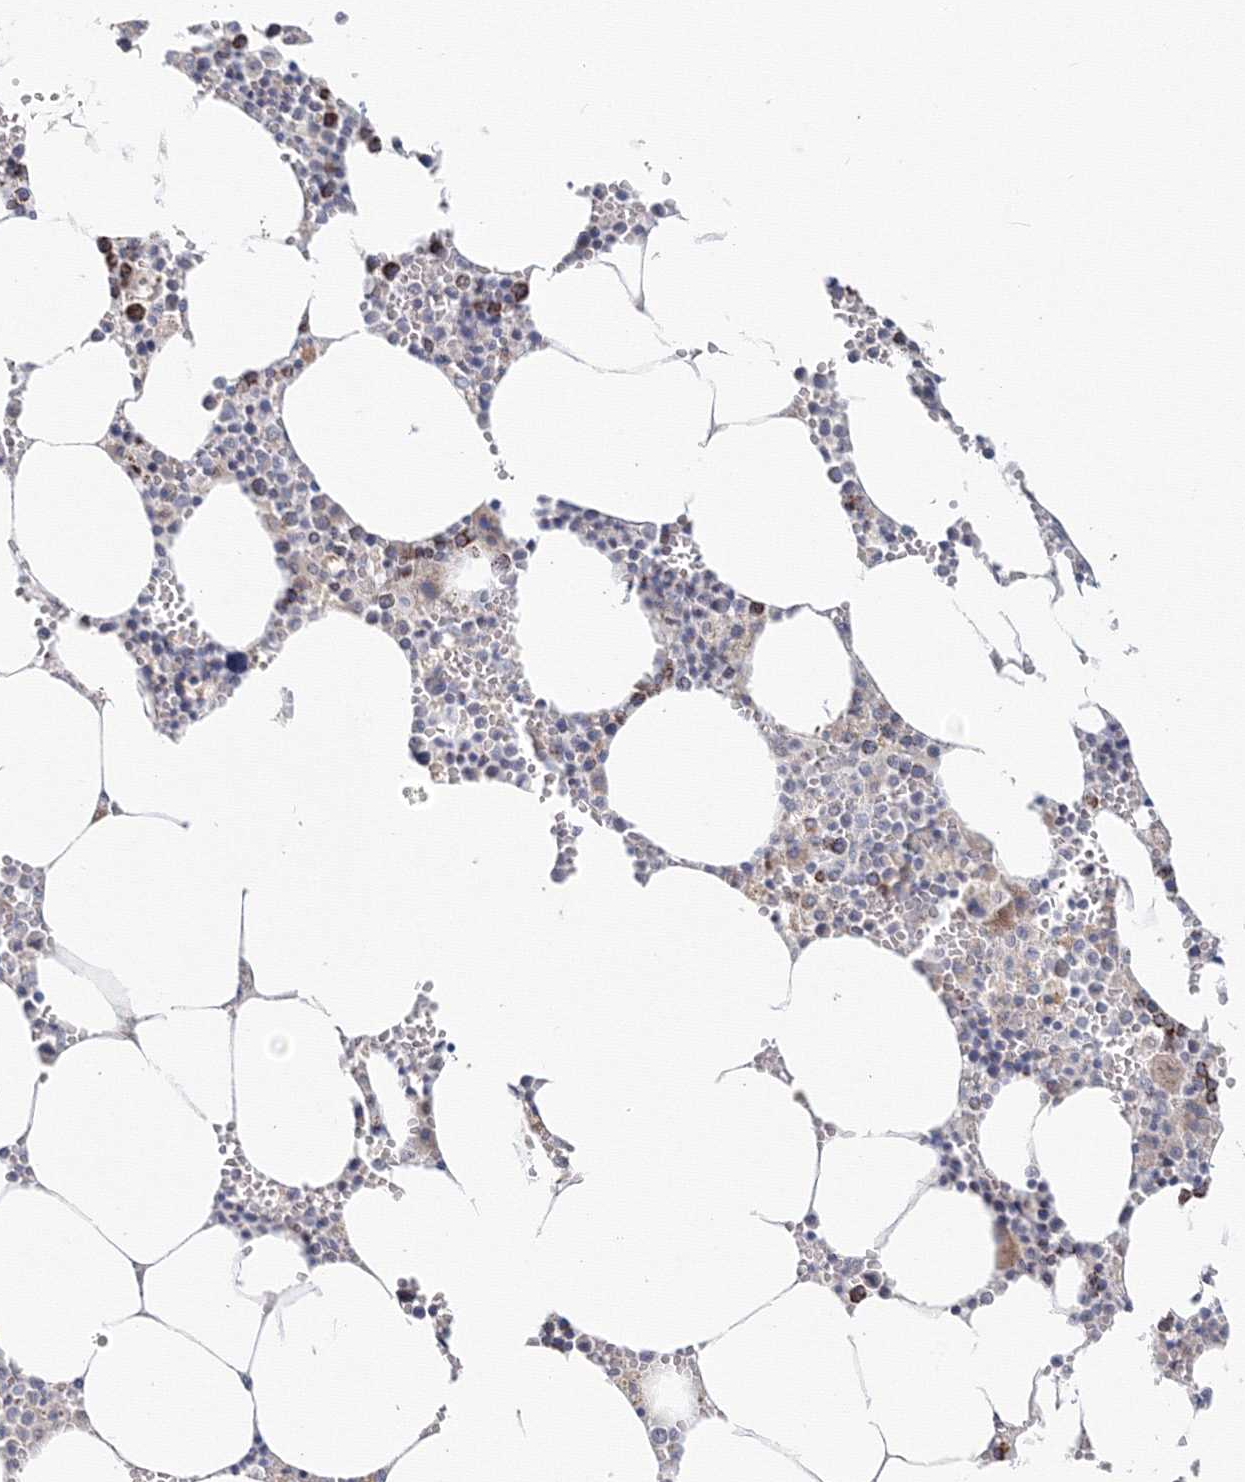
{"staining": {"intensity": "strong", "quantity": "<25%", "location": "cytoplasmic/membranous"}, "tissue": "bone marrow", "cell_type": "Hematopoietic cells", "image_type": "normal", "snomed": [{"axis": "morphology", "description": "Normal tissue, NOS"}, {"axis": "topography", "description": "Bone marrow"}], "caption": "Immunohistochemical staining of normal bone marrow displays medium levels of strong cytoplasmic/membranous positivity in approximately <25% of hematopoietic cells.", "gene": "DHRS12", "patient": {"sex": "male", "age": 70}}